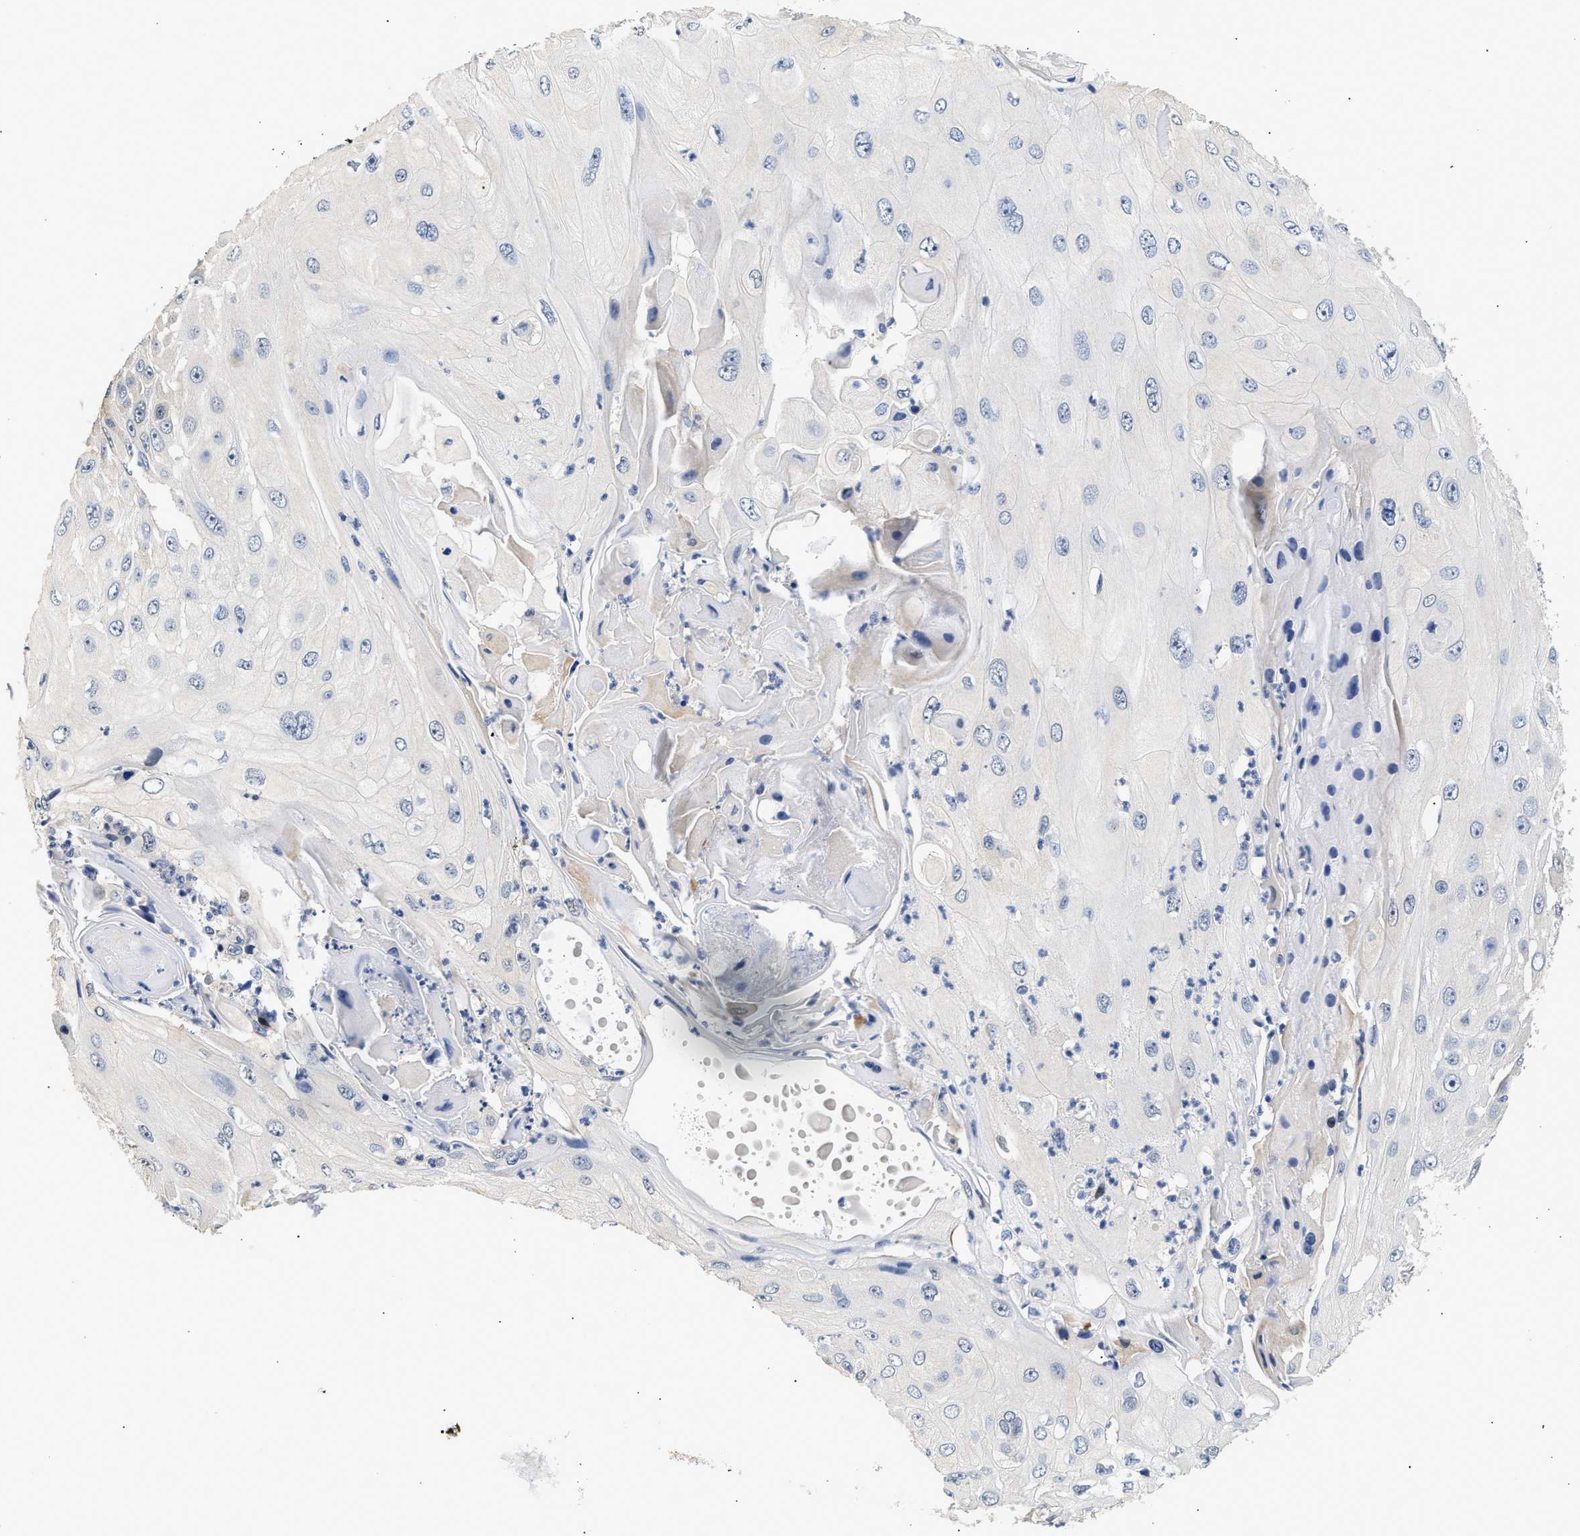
{"staining": {"intensity": "negative", "quantity": "none", "location": "none"}, "tissue": "skin cancer", "cell_type": "Tumor cells", "image_type": "cancer", "snomed": [{"axis": "morphology", "description": "Squamous cell carcinoma, NOS"}, {"axis": "topography", "description": "Skin"}], "caption": "A high-resolution histopathology image shows immunohistochemistry staining of skin cancer (squamous cell carcinoma), which demonstrates no significant positivity in tumor cells. (DAB immunohistochemistry (IHC) with hematoxylin counter stain).", "gene": "PPM1L", "patient": {"sex": "female", "age": 44}}